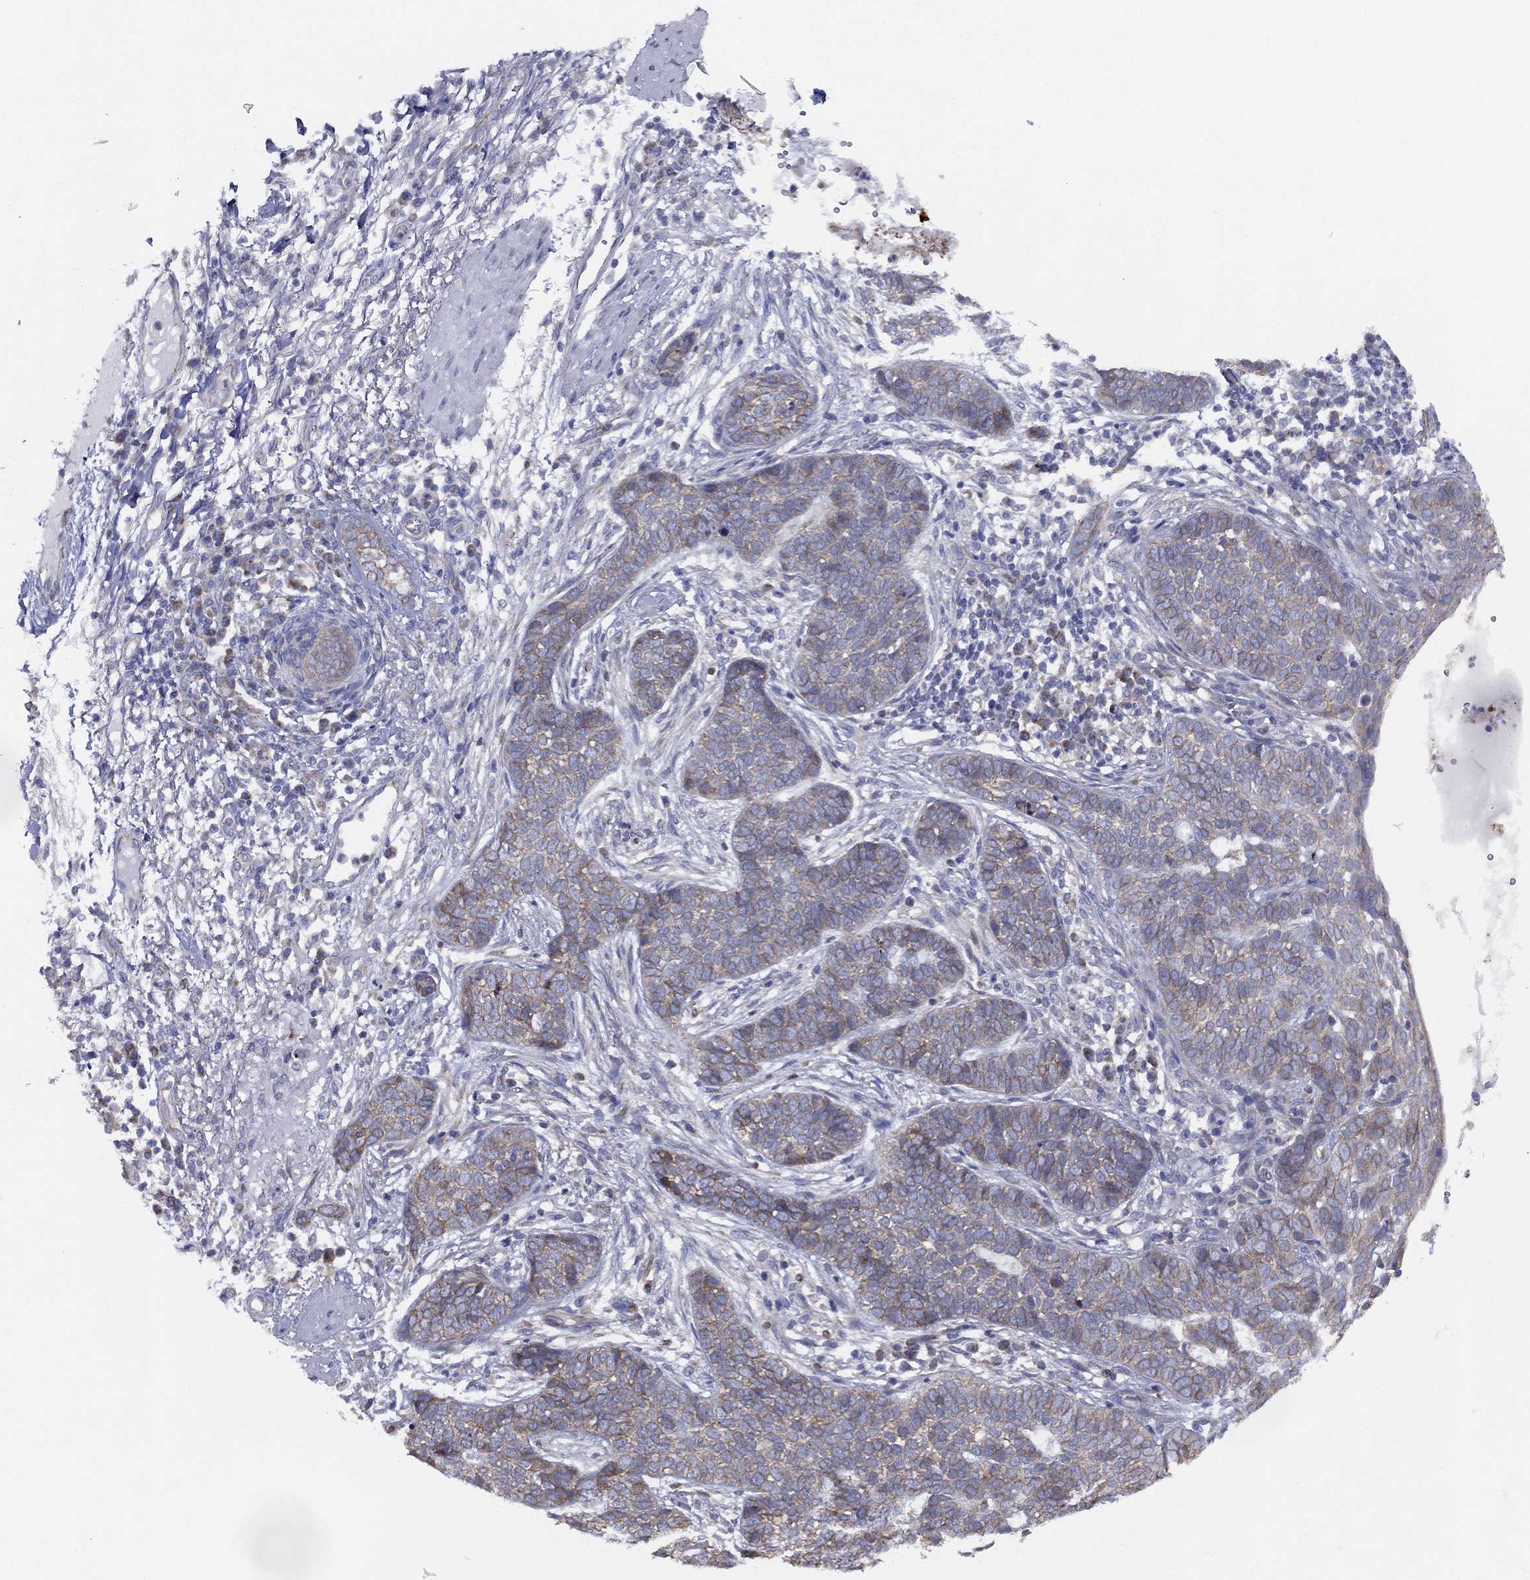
{"staining": {"intensity": "weak", "quantity": "25%-75%", "location": "cytoplasmic/membranous"}, "tissue": "skin cancer", "cell_type": "Tumor cells", "image_type": "cancer", "snomed": [{"axis": "morphology", "description": "Squamous cell carcinoma, NOS"}, {"axis": "topography", "description": "Skin"}], "caption": "A brown stain labels weak cytoplasmic/membranous positivity of a protein in human squamous cell carcinoma (skin) tumor cells. The protein is shown in brown color, while the nuclei are stained blue.", "gene": "ZNF223", "patient": {"sex": "male", "age": 88}}